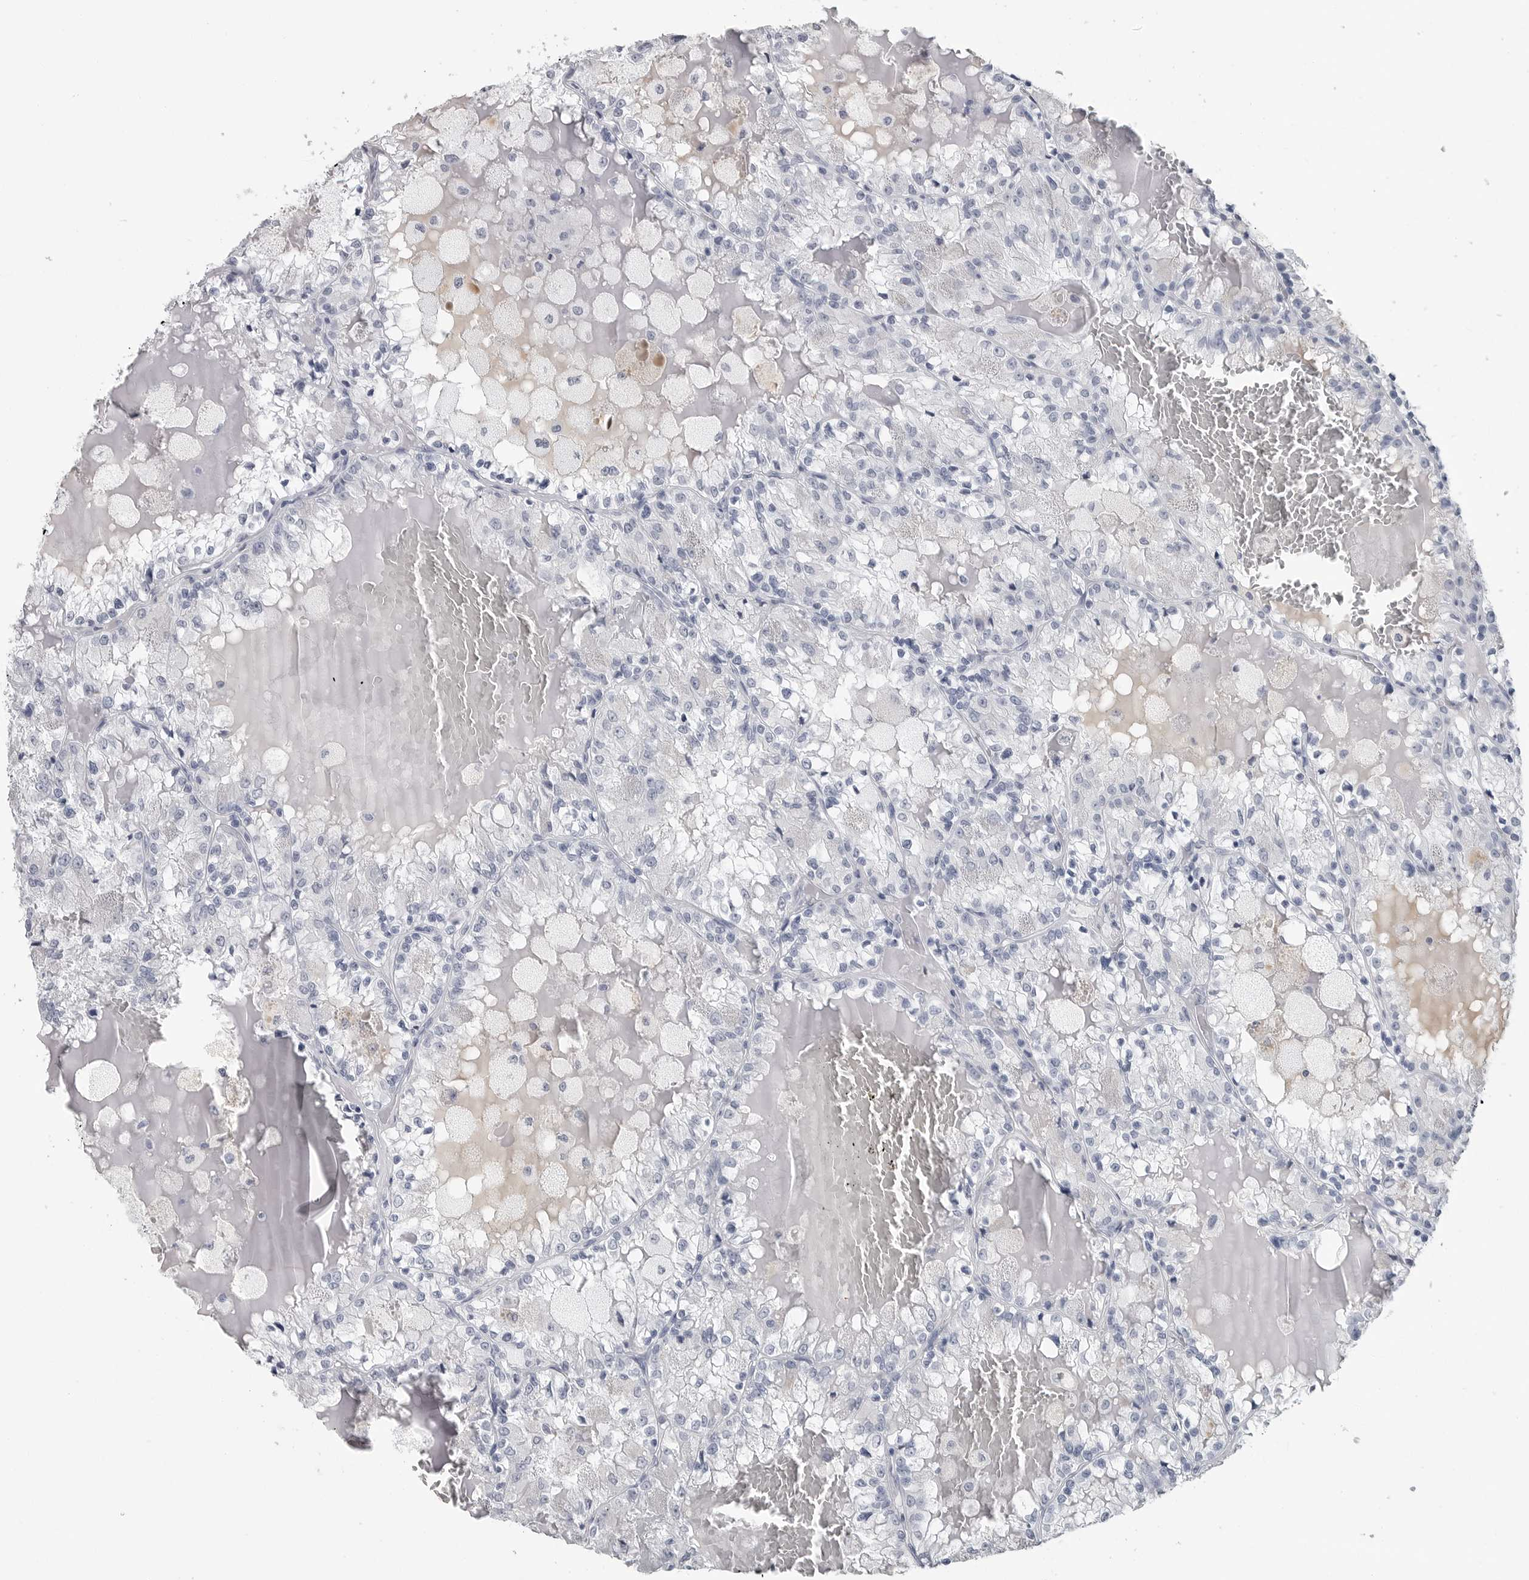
{"staining": {"intensity": "negative", "quantity": "none", "location": "none"}, "tissue": "renal cancer", "cell_type": "Tumor cells", "image_type": "cancer", "snomed": [{"axis": "morphology", "description": "Adenocarcinoma, NOS"}, {"axis": "topography", "description": "Kidney"}], "caption": "This is an IHC image of renal adenocarcinoma. There is no expression in tumor cells.", "gene": "AMPD1", "patient": {"sex": "female", "age": 56}}